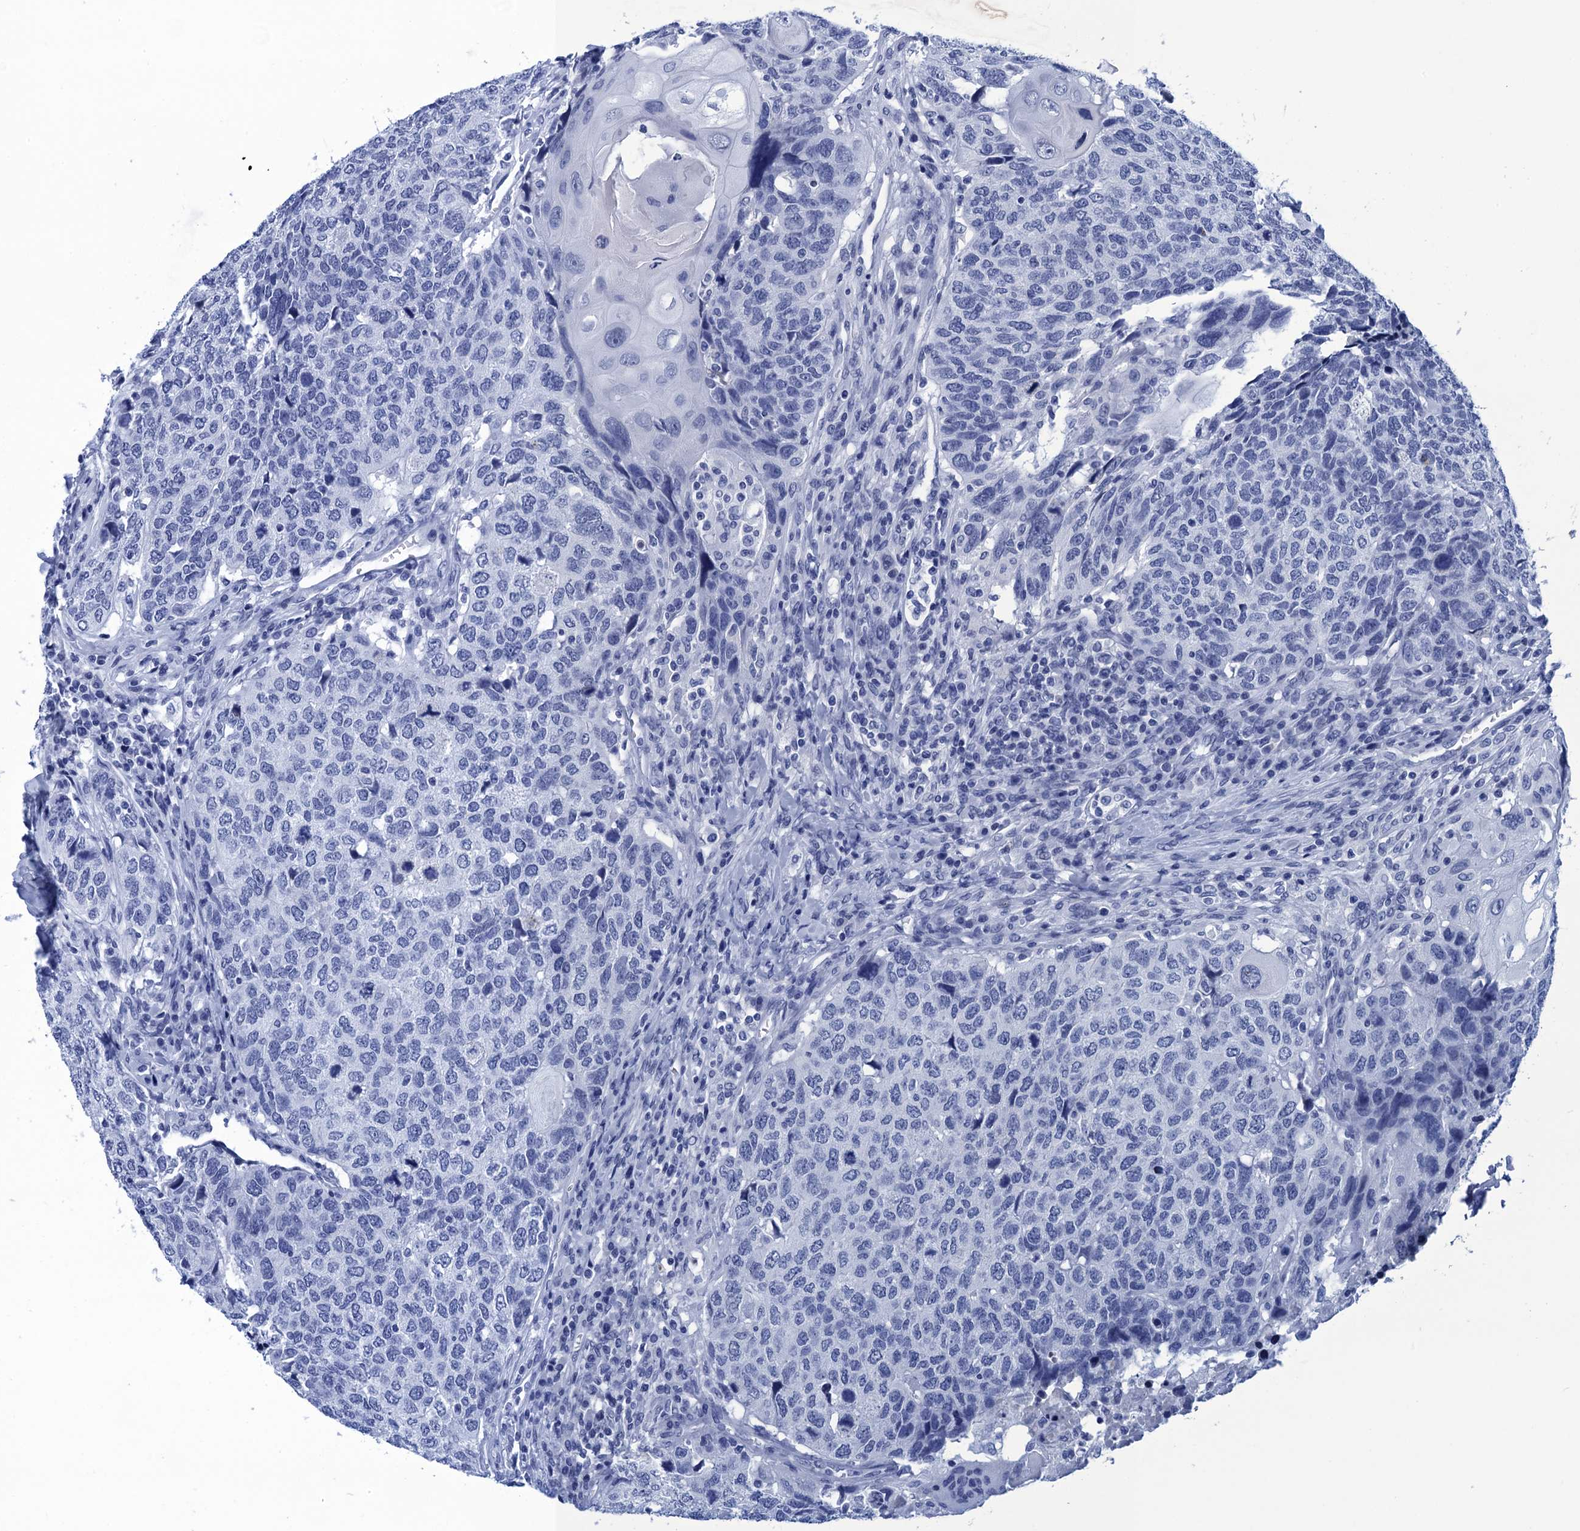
{"staining": {"intensity": "negative", "quantity": "none", "location": "none"}, "tissue": "head and neck cancer", "cell_type": "Tumor cells", "image_type": "cancer", "snomed": [{"axis": "morphology", "description": "Squamous cell carcinoma, NOS"}, {"axis": "topography", "description": "Head-Neck"}], "caption": "Head and neck cancer (squamous cell carcinoma) stained for a protein using immunohistochemistry (IHC) demonstrates no expression tumor cells.", "gene": "METTL25", "patient": {"sex": "male", "age": 66}}